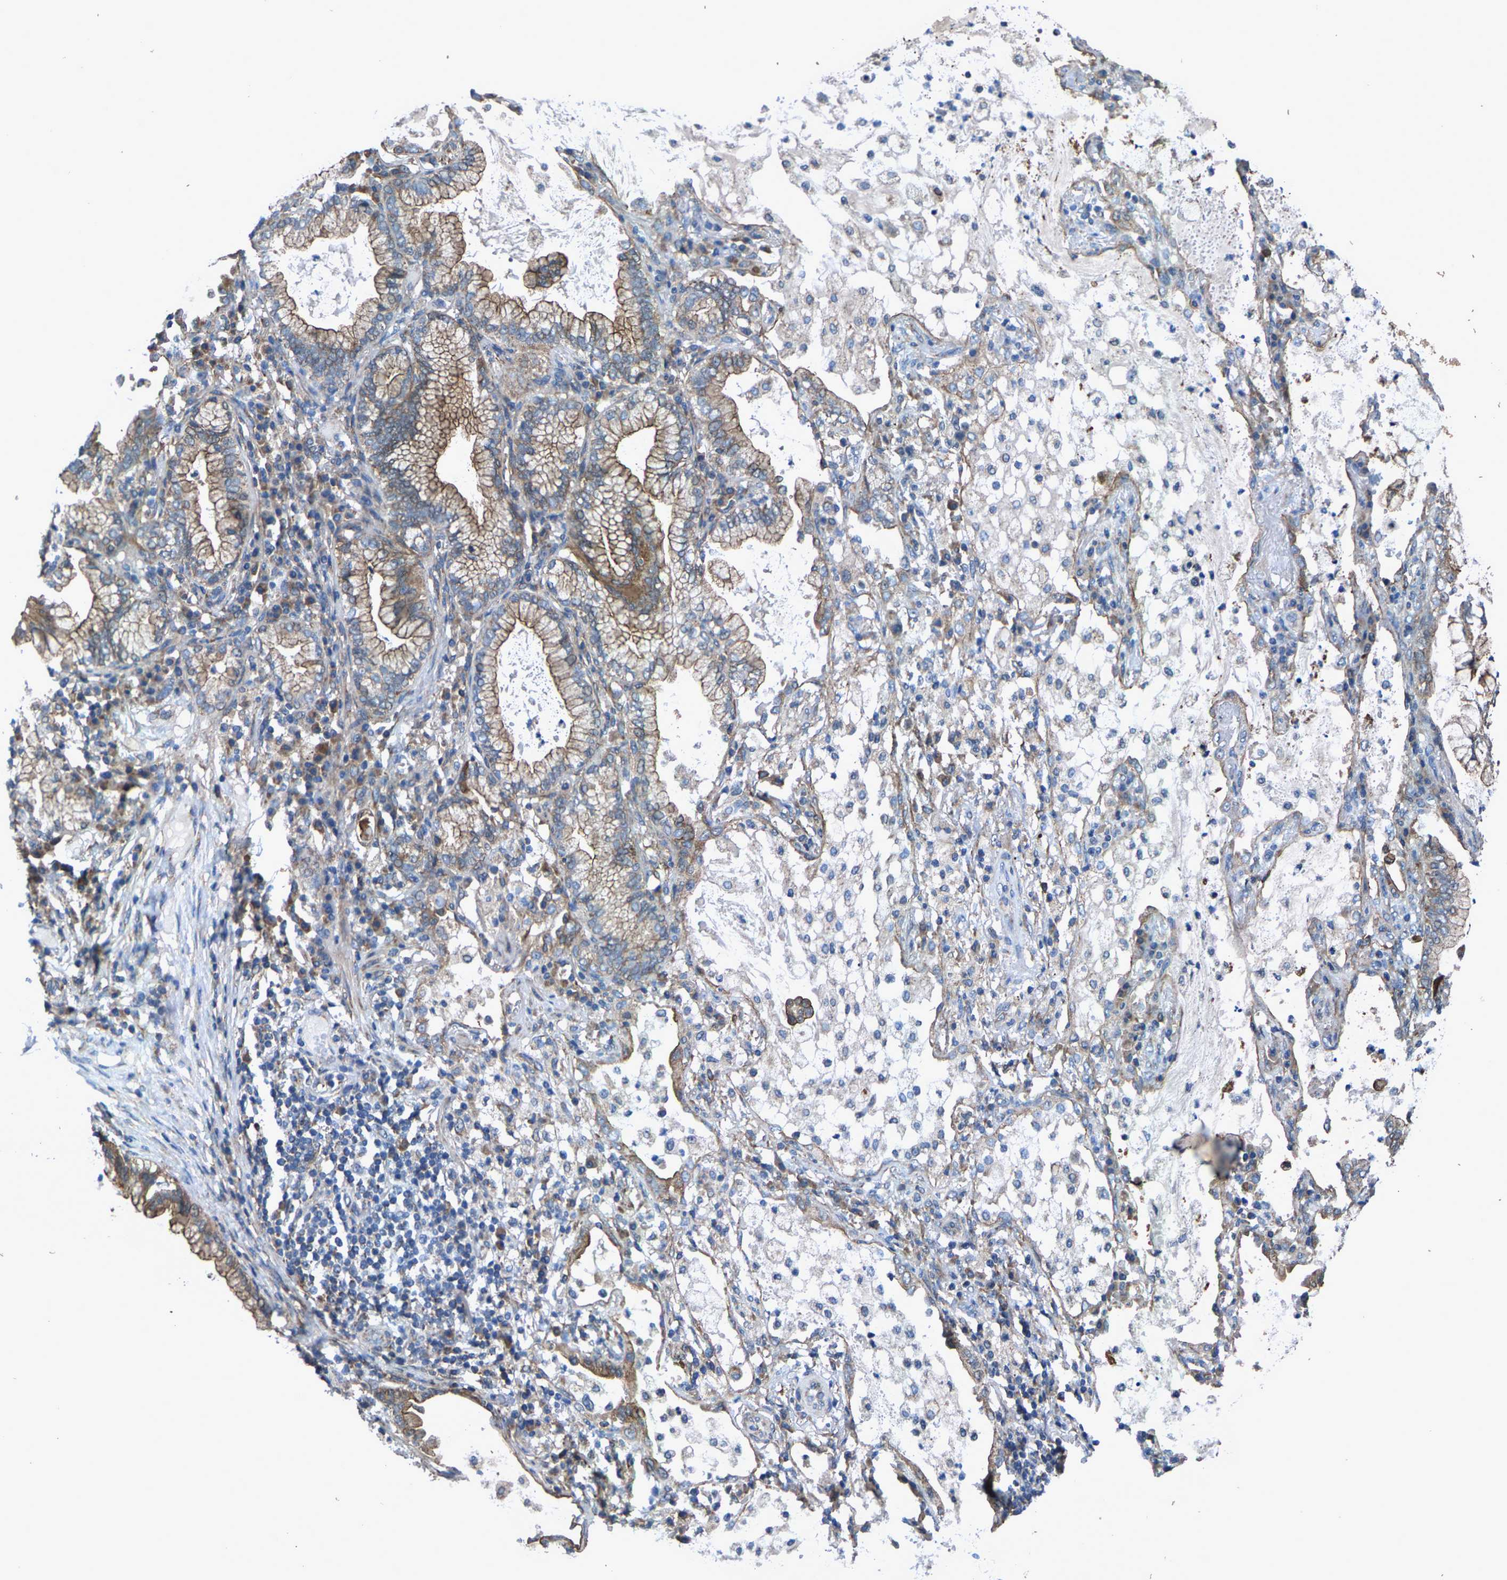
{"staining": {"intensity": "moderate", "quantity": ">75%", "location": "cytoplasmic/membranous"}, "tissue": "lung cancer", "cell_type": "Tumor cells", "image_type": "cancer", "snomed": [{"axis": "morphology", "description": "Adenocarcinoma, NOS"}, {"axis": "topography", "description": "Lung"}], "caption": "Lung cancer (adenocarcinoma) tissue displays moderate cytoplasmic/membranous staining in approximately >75% of tumor cells, visualized by immunohistochemistry.", "gene": "PDP1", "patient": {"sex": "female", "age": 70}}